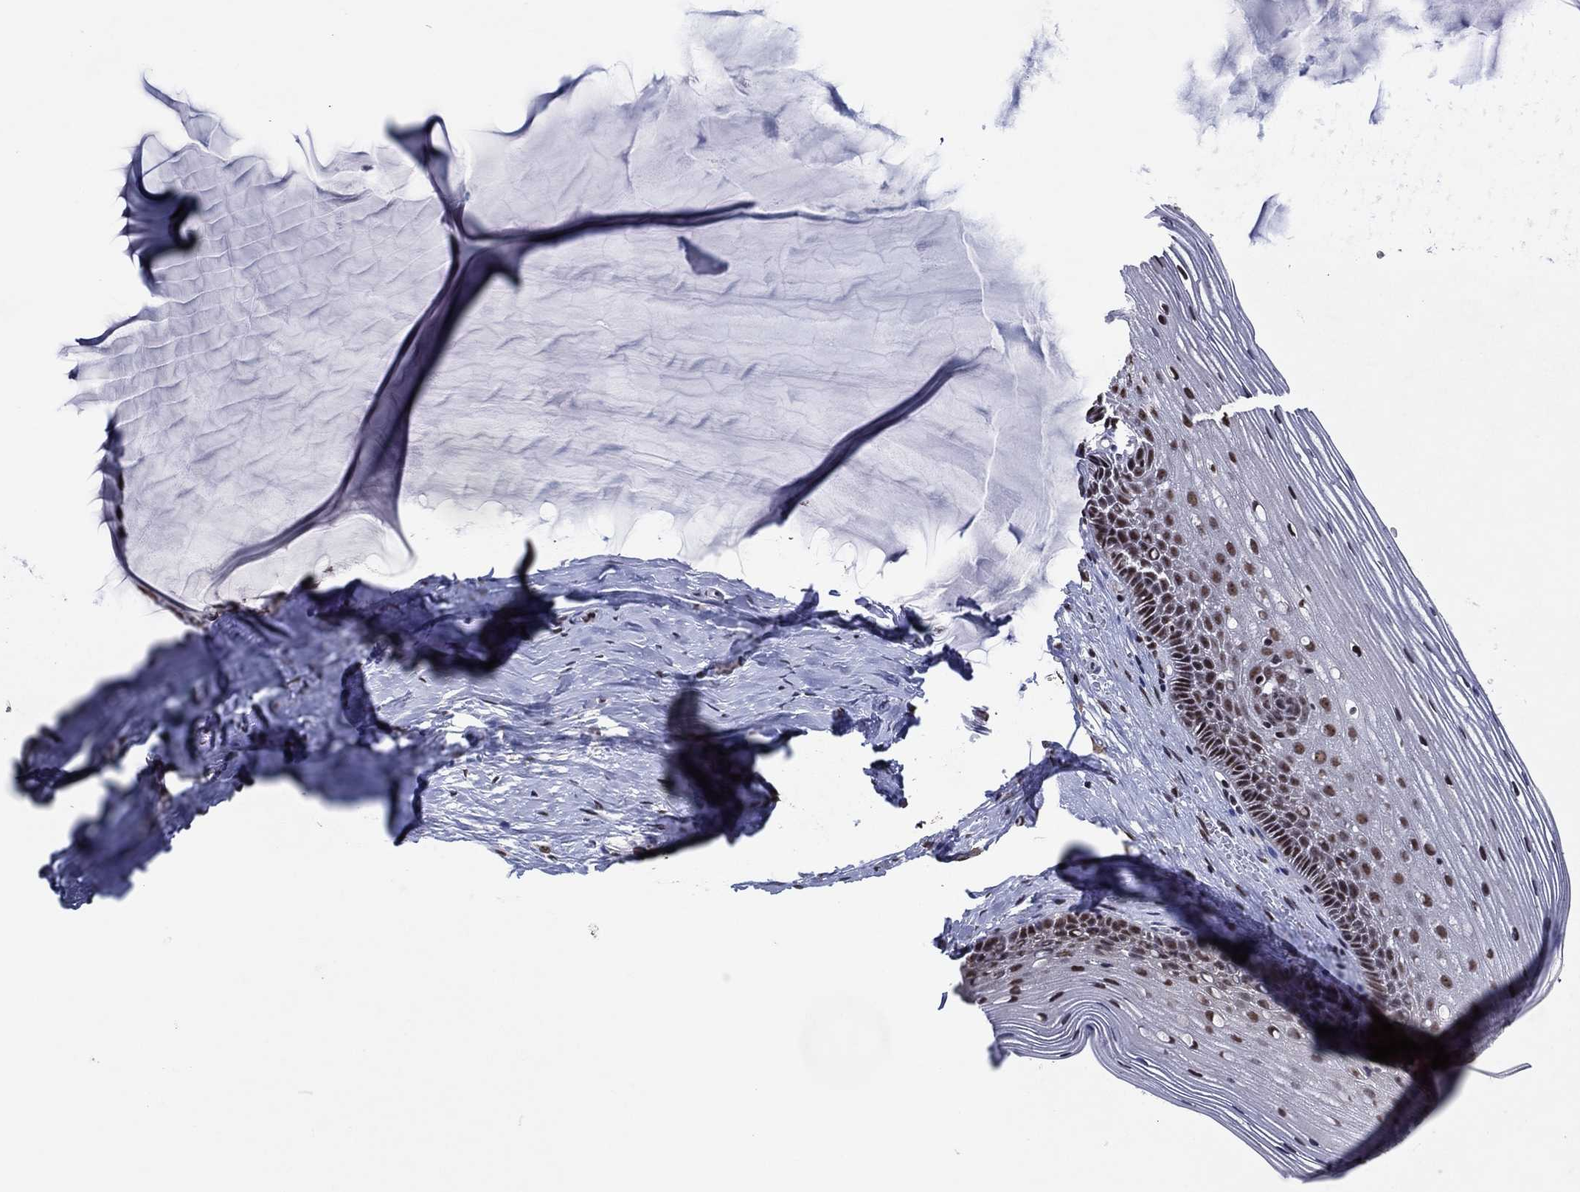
{"staining": {"intensity": "strong", "quantity": "25%-75%", "location": "nuclear"}, "tissue": "cervix", "cell_type": "Squamous epithelial cells", "image_type": "normal", "snomed": [{"axis": "morphology", "description": "Normal tissue, NOS"}, {"axis": "topography", "description": "Cervix"}], "caption": "Immunohistochemical staining of normal human cervix shows strong nuclear protein expression in about 25%-75% of squamous epithelial cells.", "gene": "ZBTB42", "patient": {"sex": "female", "age": 40}}